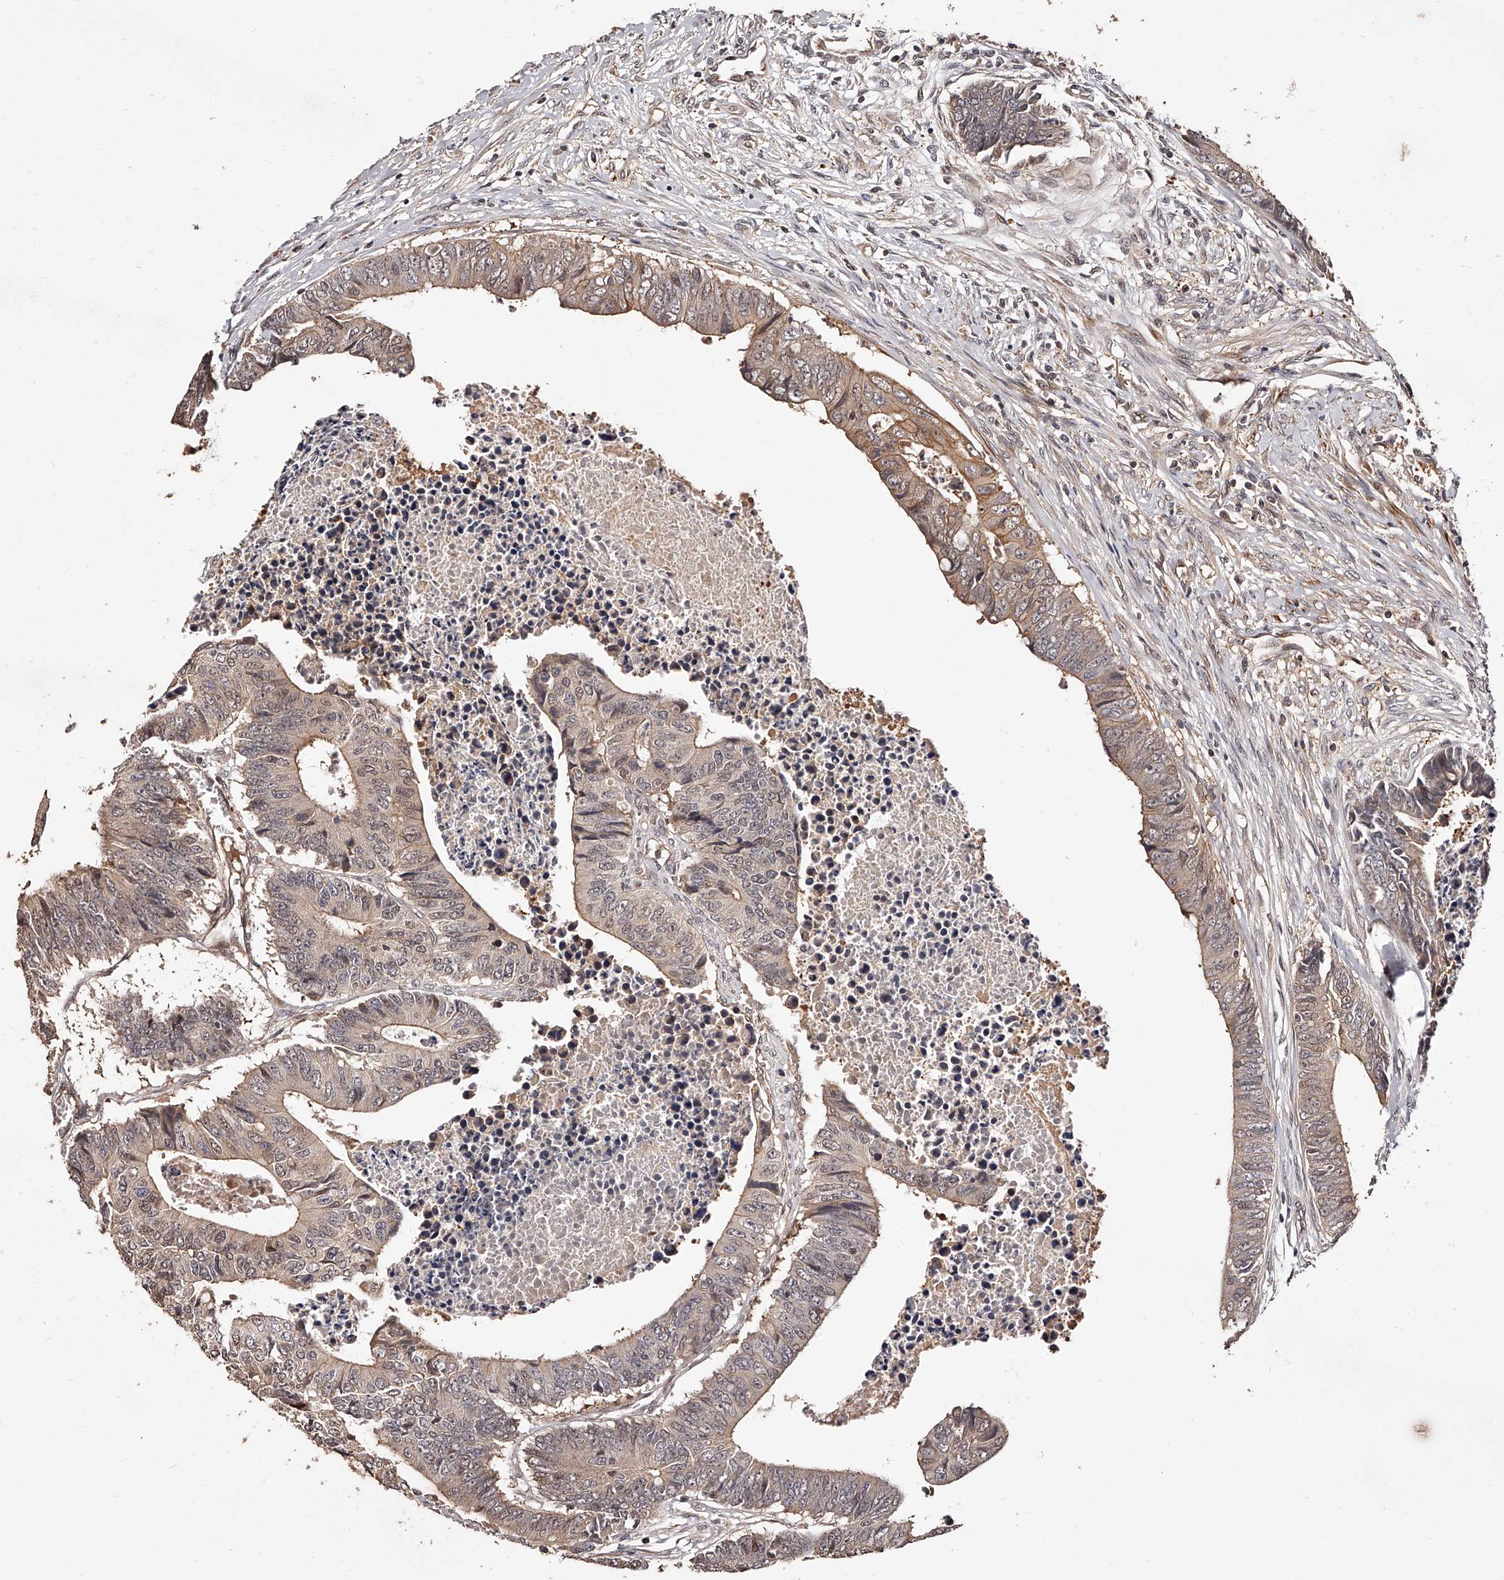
{"staining": {"intensity": "weak", "quantity": "<25%", "location": "cytoplasmic/membranous,nuclear"}, "tissue": "colorectal cancer", "cell_type": "Tumor cells", "image_type": "cancer", "snomed": [{"axis": "morphology", "description": "Adenocarcinoma, NOS"}, {"axis": "topography", "description": "Rectum"}], "caption": "IHC micrograph of neoplastic tissue: human colorectal cancer (adenocarcinoma) stained with DAB reveals no significant protein staining in tumor cells.", "gene": "CUL7", "patient": {"sex": "male", "age": 84}}